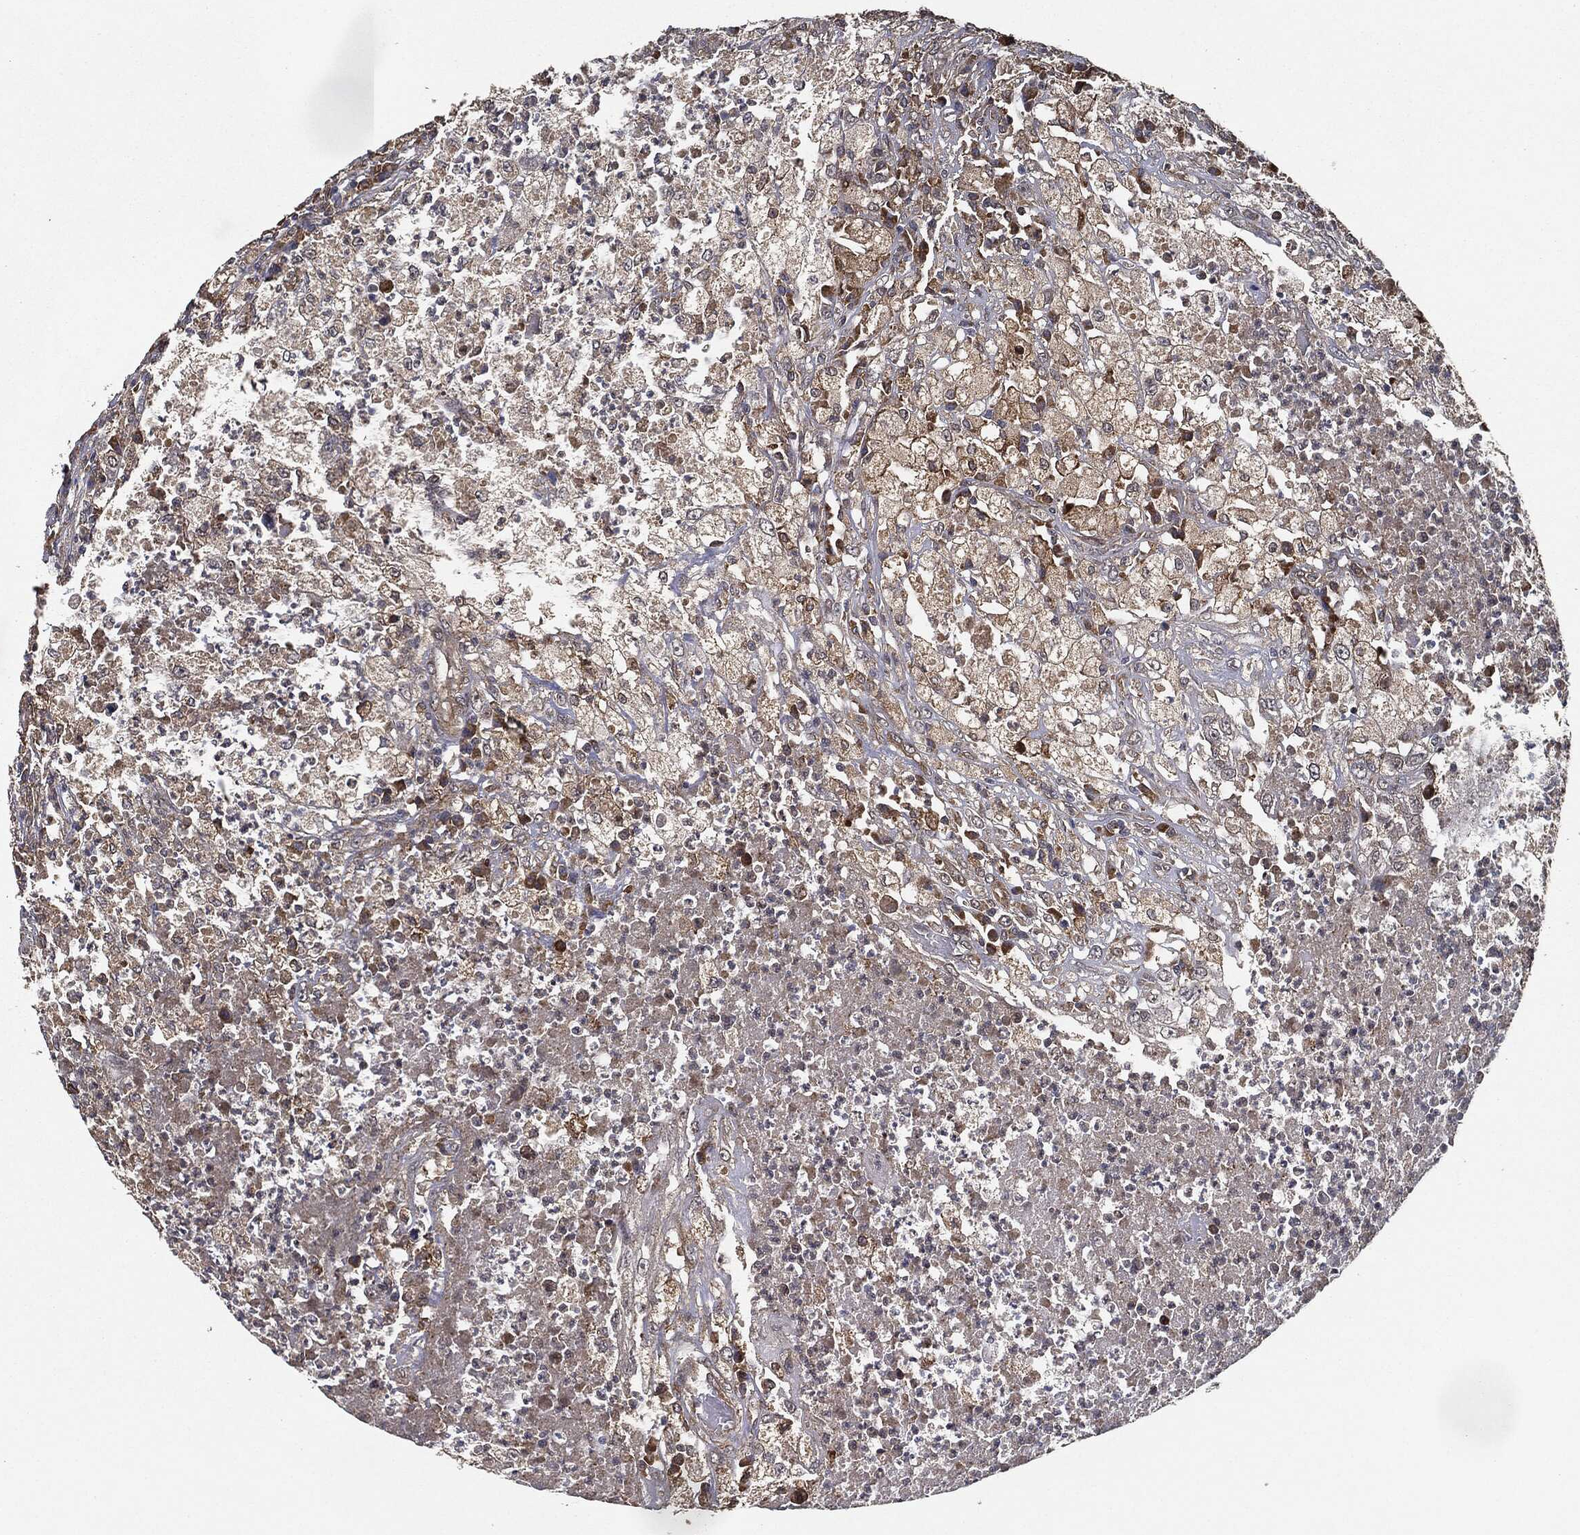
{"staining": {"intensity": "weak", "quantity": ">75%", "location": "cytoplasmic/membranous"}, "tissue": "testis cancer", "cell_type": "Tumor cells", "image_type": "cancer", "snomed": [{"axis": "morphology", "description": "Necrosis, NOS"}, {"axis": "morphology", "description": "Carcinoma, Embryonal, NOS"}, {"axis": "topography", "description": "Testis"}], "caption": "There is low levels of weak cytoplasmic/membranous positivity in tumor cells of testis embryonal carcinoma, as demonstrated by immunohistochemical staining (brown color).", "gene": "MIER2", "patient": {"sex": "male", "age": 19}}